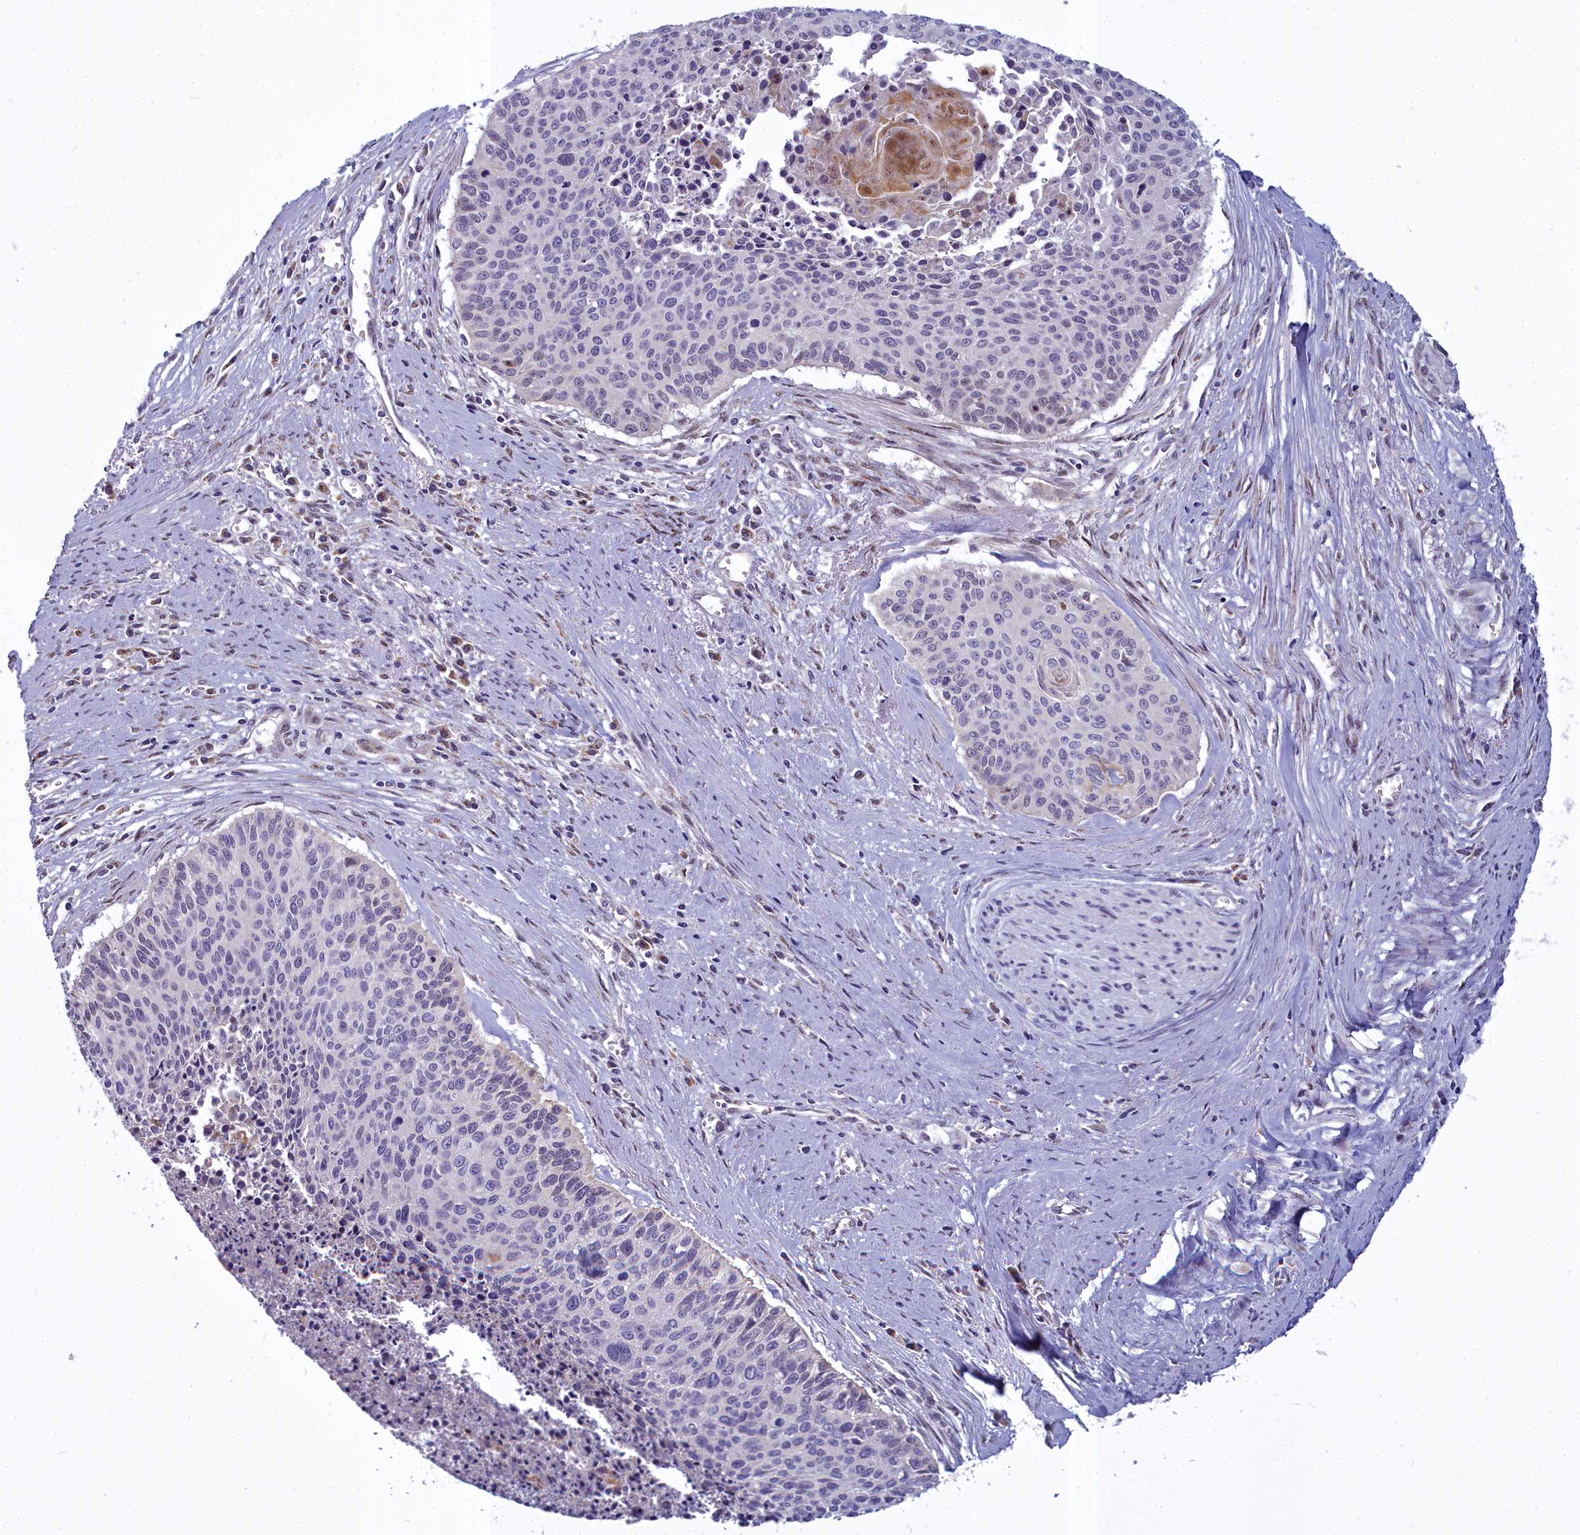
{"staining": {"intensity": "weak", "quantity": "<25%", "location": "nuclear"}, "tissue": "cervical cancer", "cell_type": "Tumor cells", "image_type": "cancer", "snomed": [{"axis": "morphology", "description": "Squamous cell carcinoma, NOS"}, {"axis": "topography", "description": "Cervix"}], "caption": "The immunohistochemistry (IHC) histopathology image has no significant expression in tumor cells of cervical squamous cell carcinoma tissue.", "gene": "WDPCP", "patient": {"sex": "female", "age": 55}}